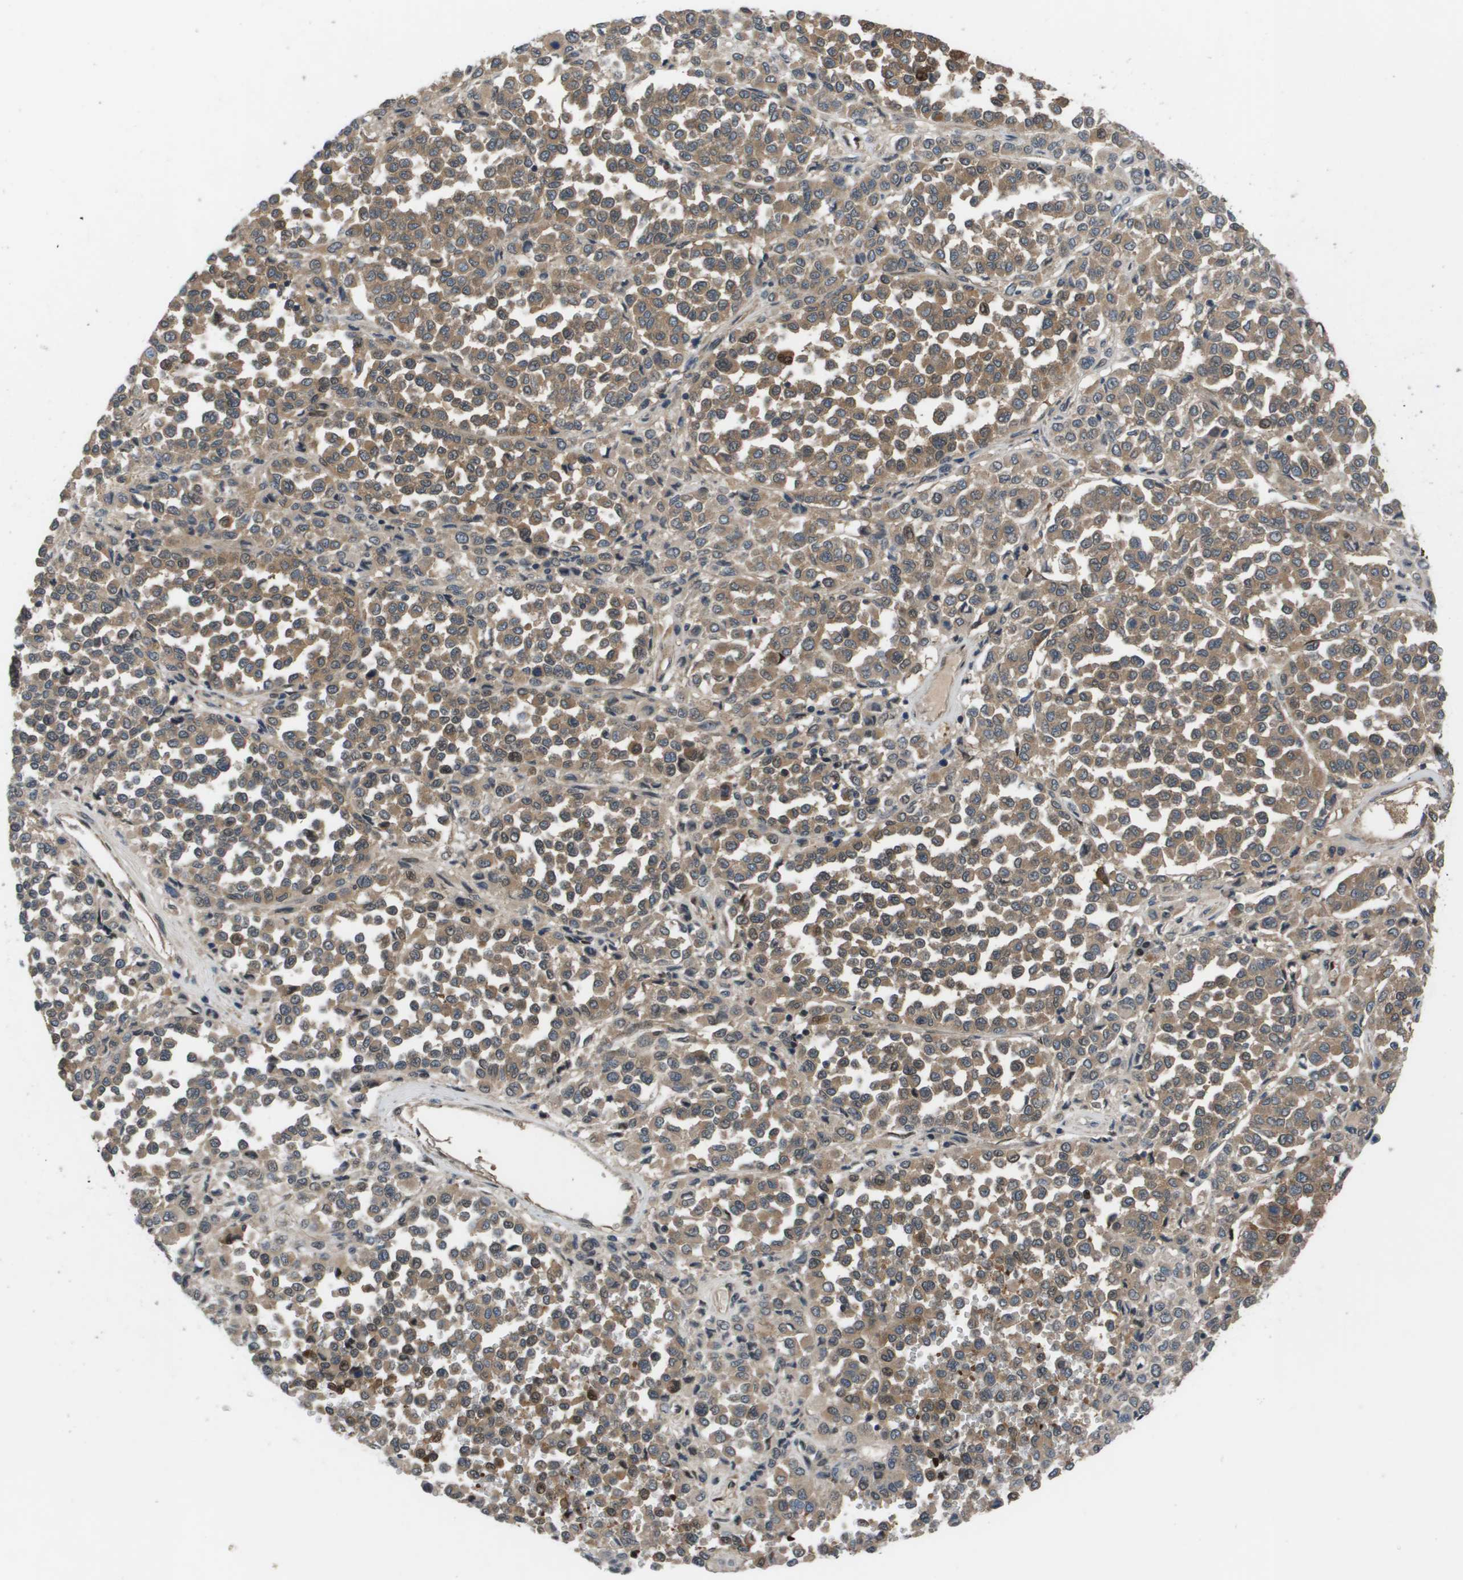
{"staining": {"intensity": "moderate", "quantity": ">75%", "location": "cytoplasmic/membranous"}, "tissue": "melanoma", "cell_type": "Tumor cells", "image_type": "cancer", "snomed": [{"axis": "morphology", "description": "Malignant melanoma, Metastatic site"}, {"axis": "topography", "description": "Pancreas"}], "caption": "An image showing moderate cytoplasmic/membranous positivity in about >75% of tumor cells in melanoma, as visualized by brown immunohistochemical staining.", "gene": "ENPP5", "patient": {"sex": "female", "age": 30}}